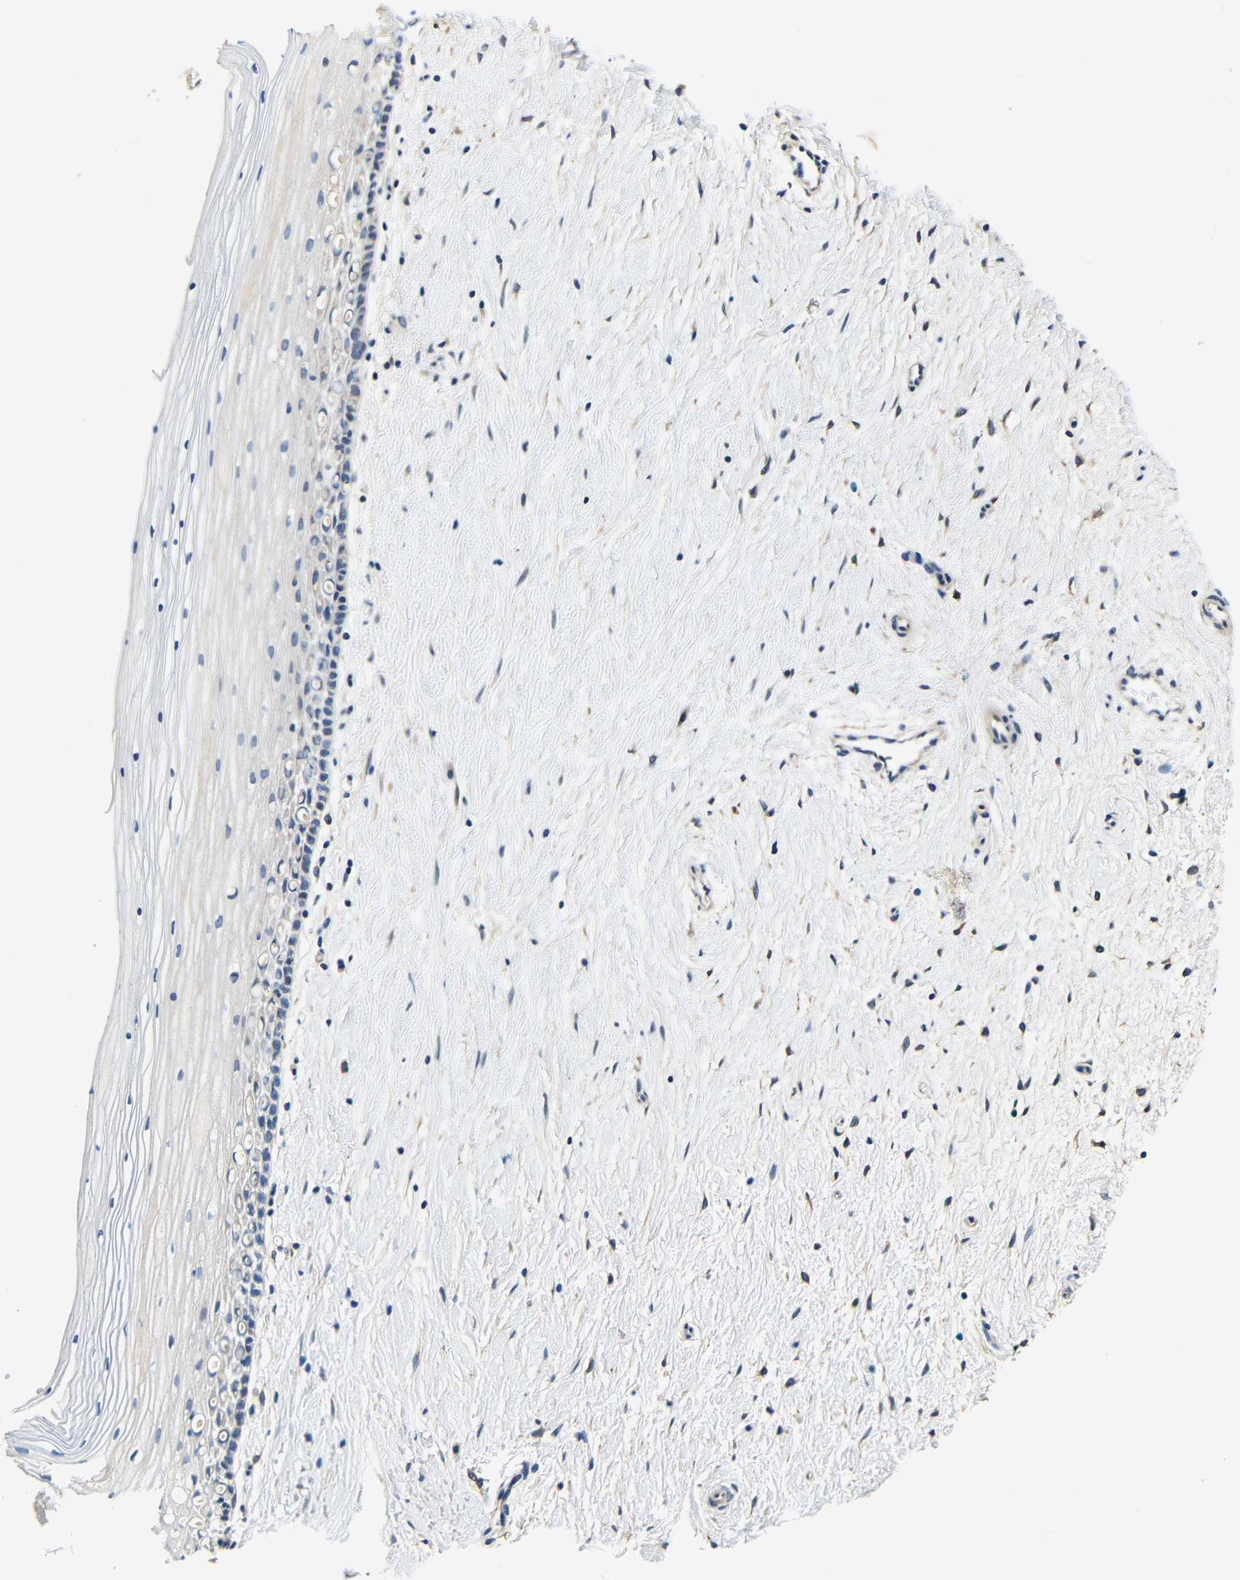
{"staining": {"intensity": "negative", "quantity": "none", "location": "none"}, "tissue": "cervix", "cell_type": "Glandular cells", "image_type": "normal", "snomed": [{"axis": "morphology", "description": "Normal tissue, NOS"}, {"axis": "topography", "description": "Cervix"}], "caption": "High power microscopy image of an immunohistochemistry micrograph of unremarkable cervix, revealing no significant staining in glandular cells. (DAB IHC visualized using brightfield microscopy, high magnification).", "gene": "FMO5", "patient": {"sex": "female", "age": 39}}